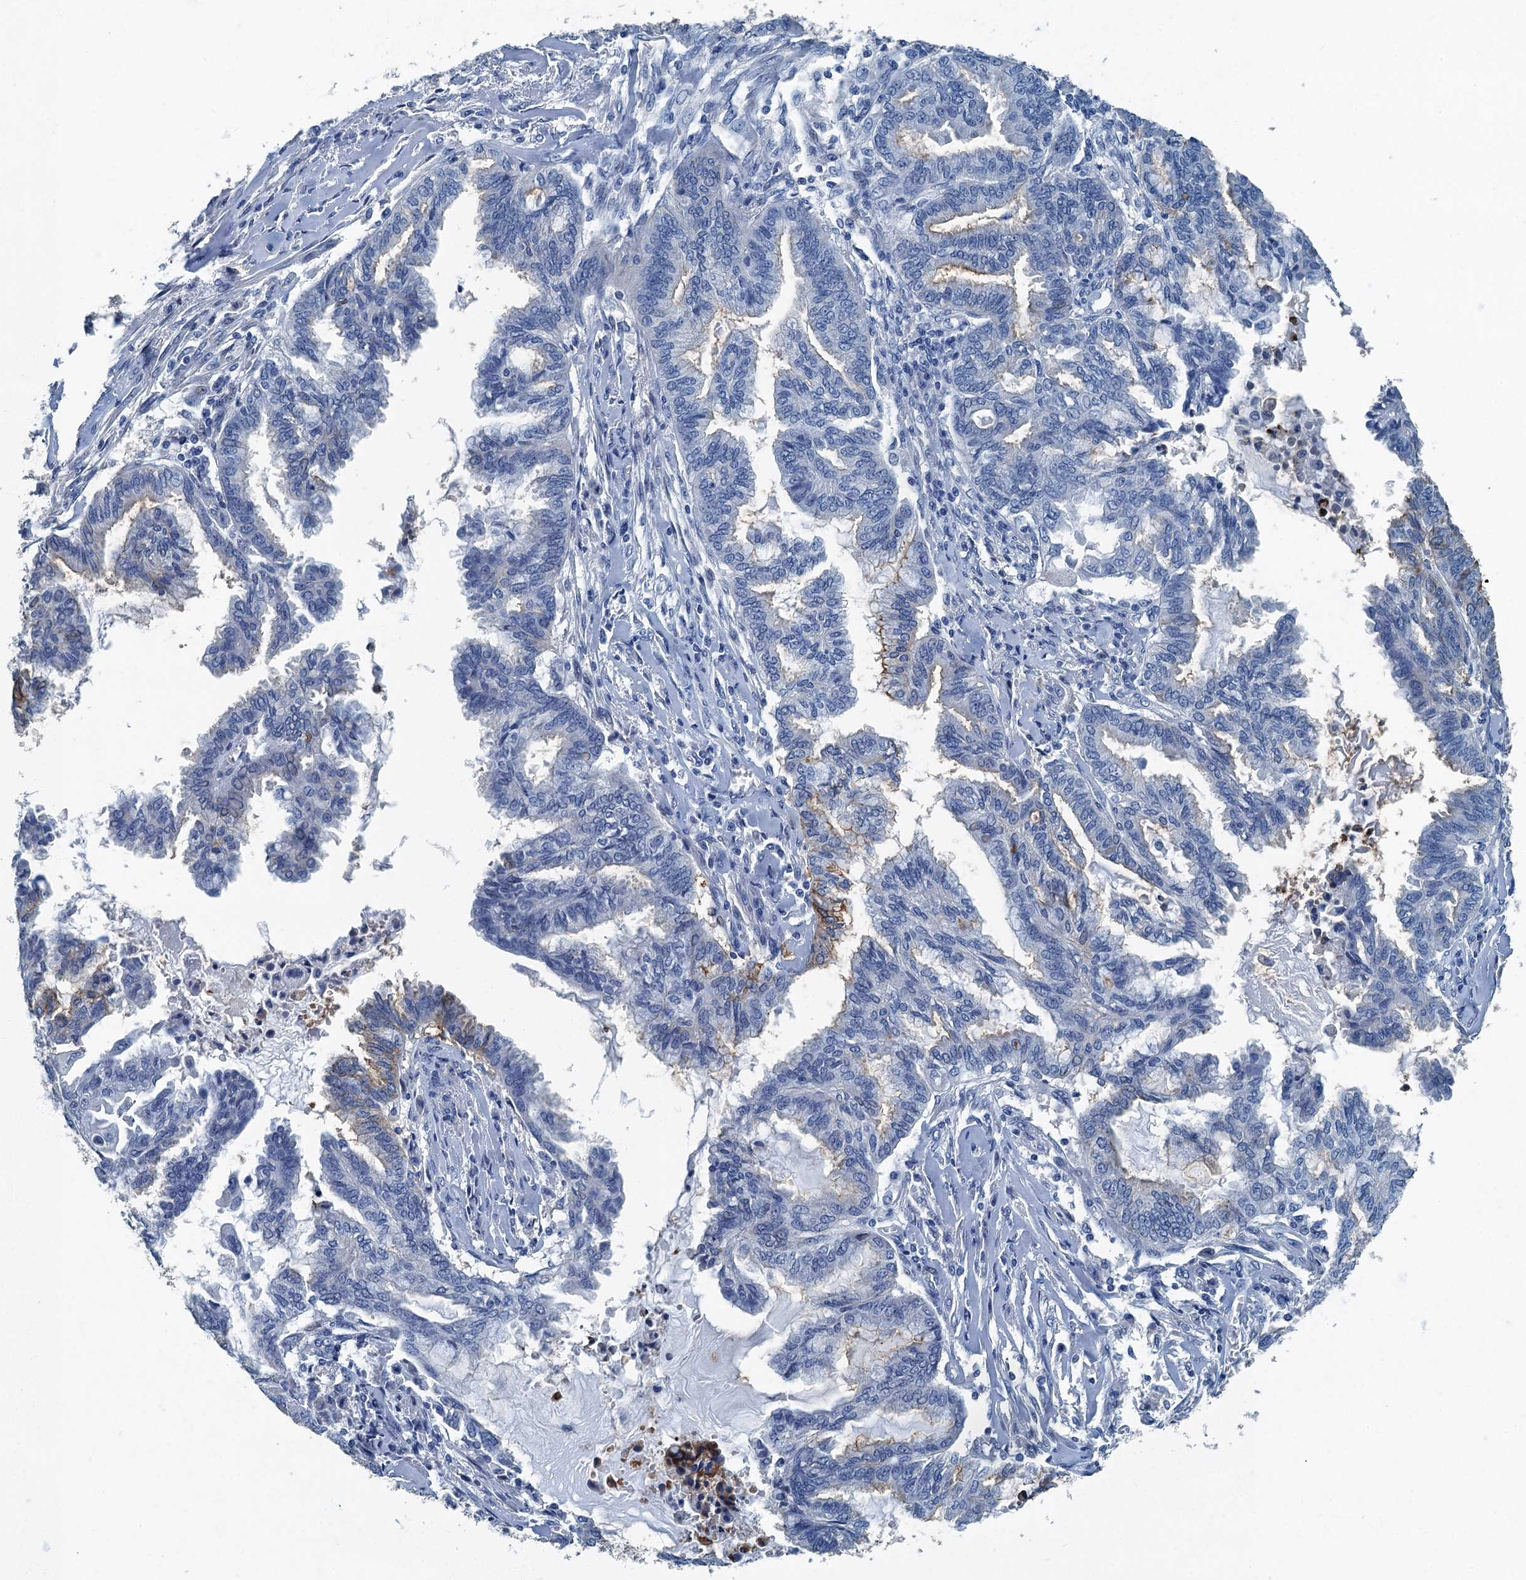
{"staining": {"intensity": "negative", "quantity": "none", "location": "none"}, "tissue": "endometrial cancer", "cell_type": "Tumor cells", "image_type": "cancer", "snomed": [{"axis": "morphology", "description": "Adenocarcinoma, NOS"}, {"axis": "topography", "description": "Endometrium"}], "caption": "IHC photomicrograph of adenocarcinoma (endometrial) stained for a protein (brown), which exhibits no staining in tumor cells. The staining was performed using DAB to visualize the protein expression in brown, while the nuclei were stained in blue with hematoxylin (Magnification: 20x).", "gene": "GADL1", "patient": {"sex": "female", "age": 86}}